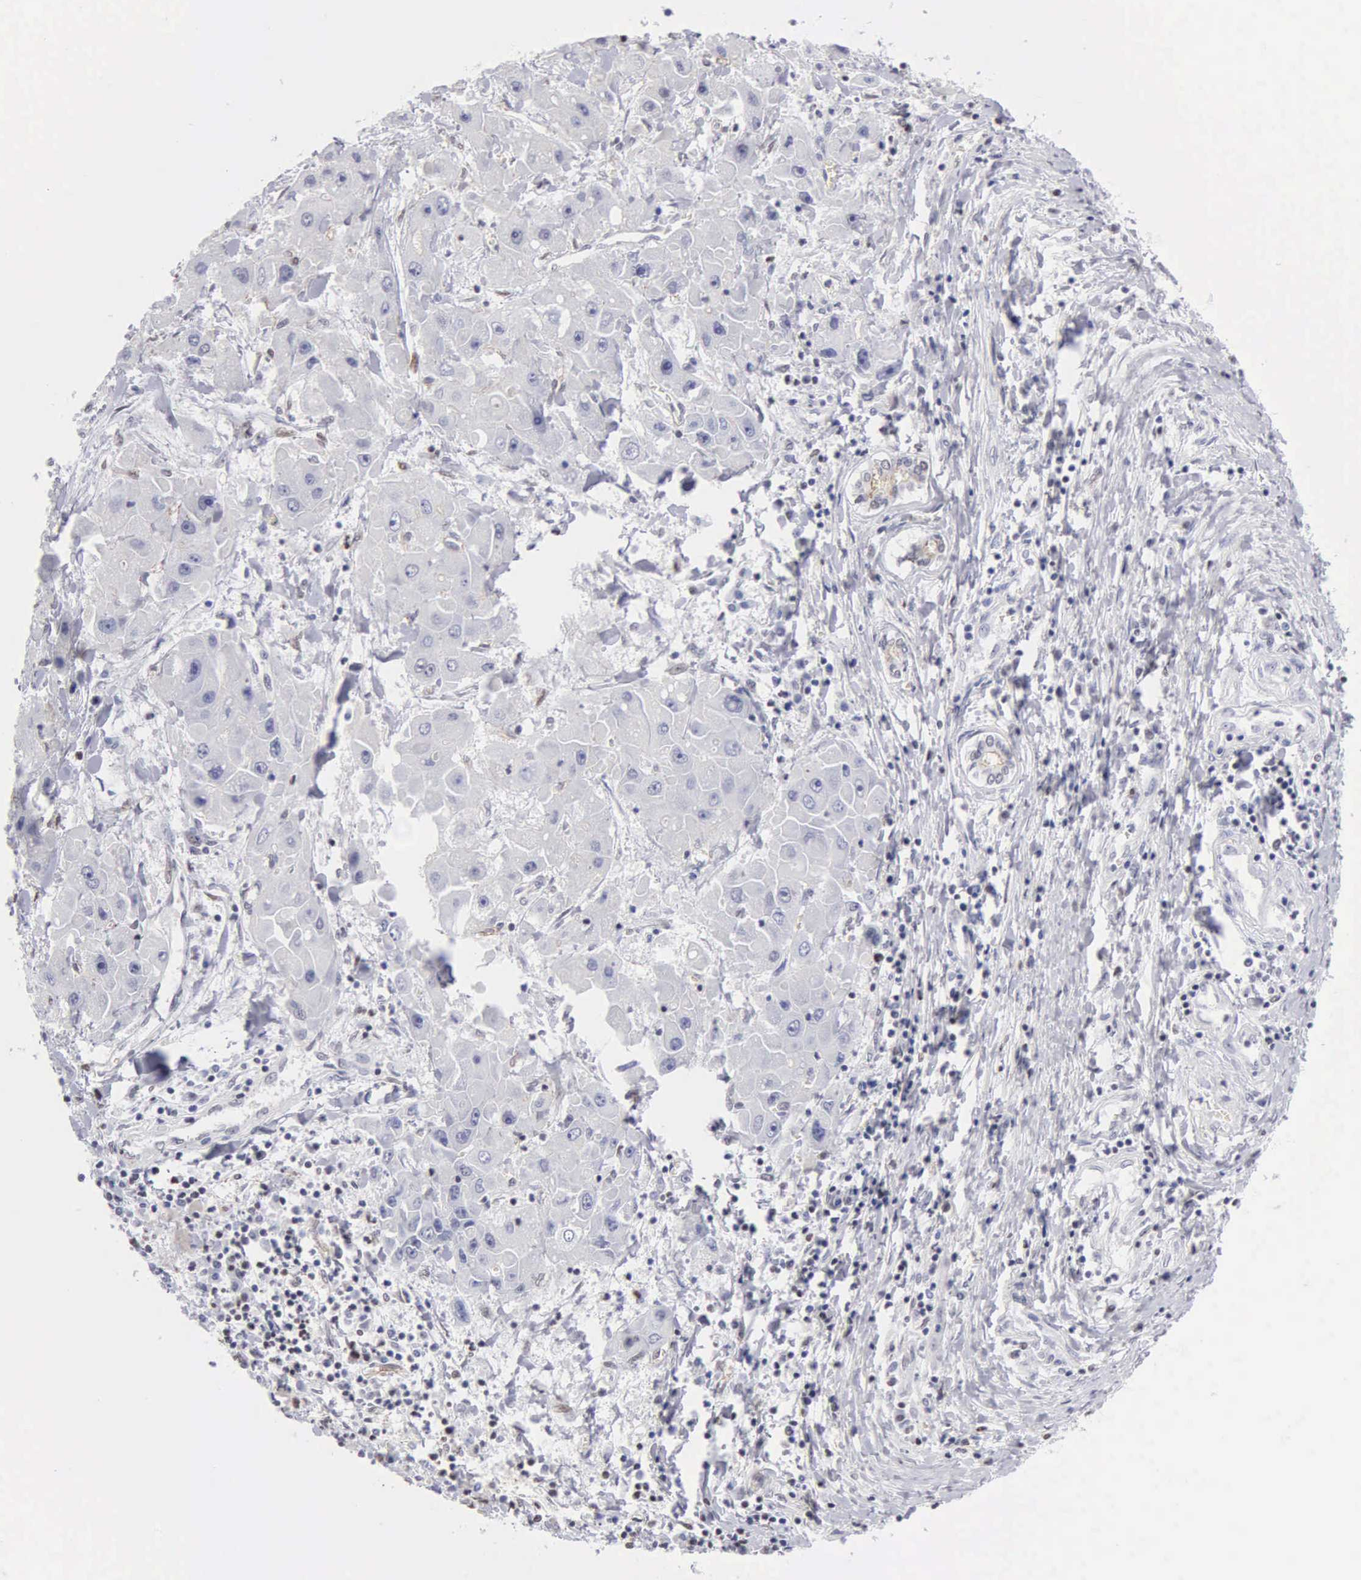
{"staining": {"intensity": "negative", "quantity": "none", "location": "none"}, "tissue": "liver cancer", "cell_type": "Tumor cells", "image_type": "cancer", "snomed": [{"axis": "morphology", "description": "Carcinoma, Hepatocellular, NOS"}, {"axis": "topography", "description": "Liver"}], "caption": "Hepatocellular carcinoma (liver) stained for a protein using immunohistochemistry (IHC) demonstrates no staining tumor cells.", "gene": "CCNG1", "patient": {"sex": "male", "age": 24}}